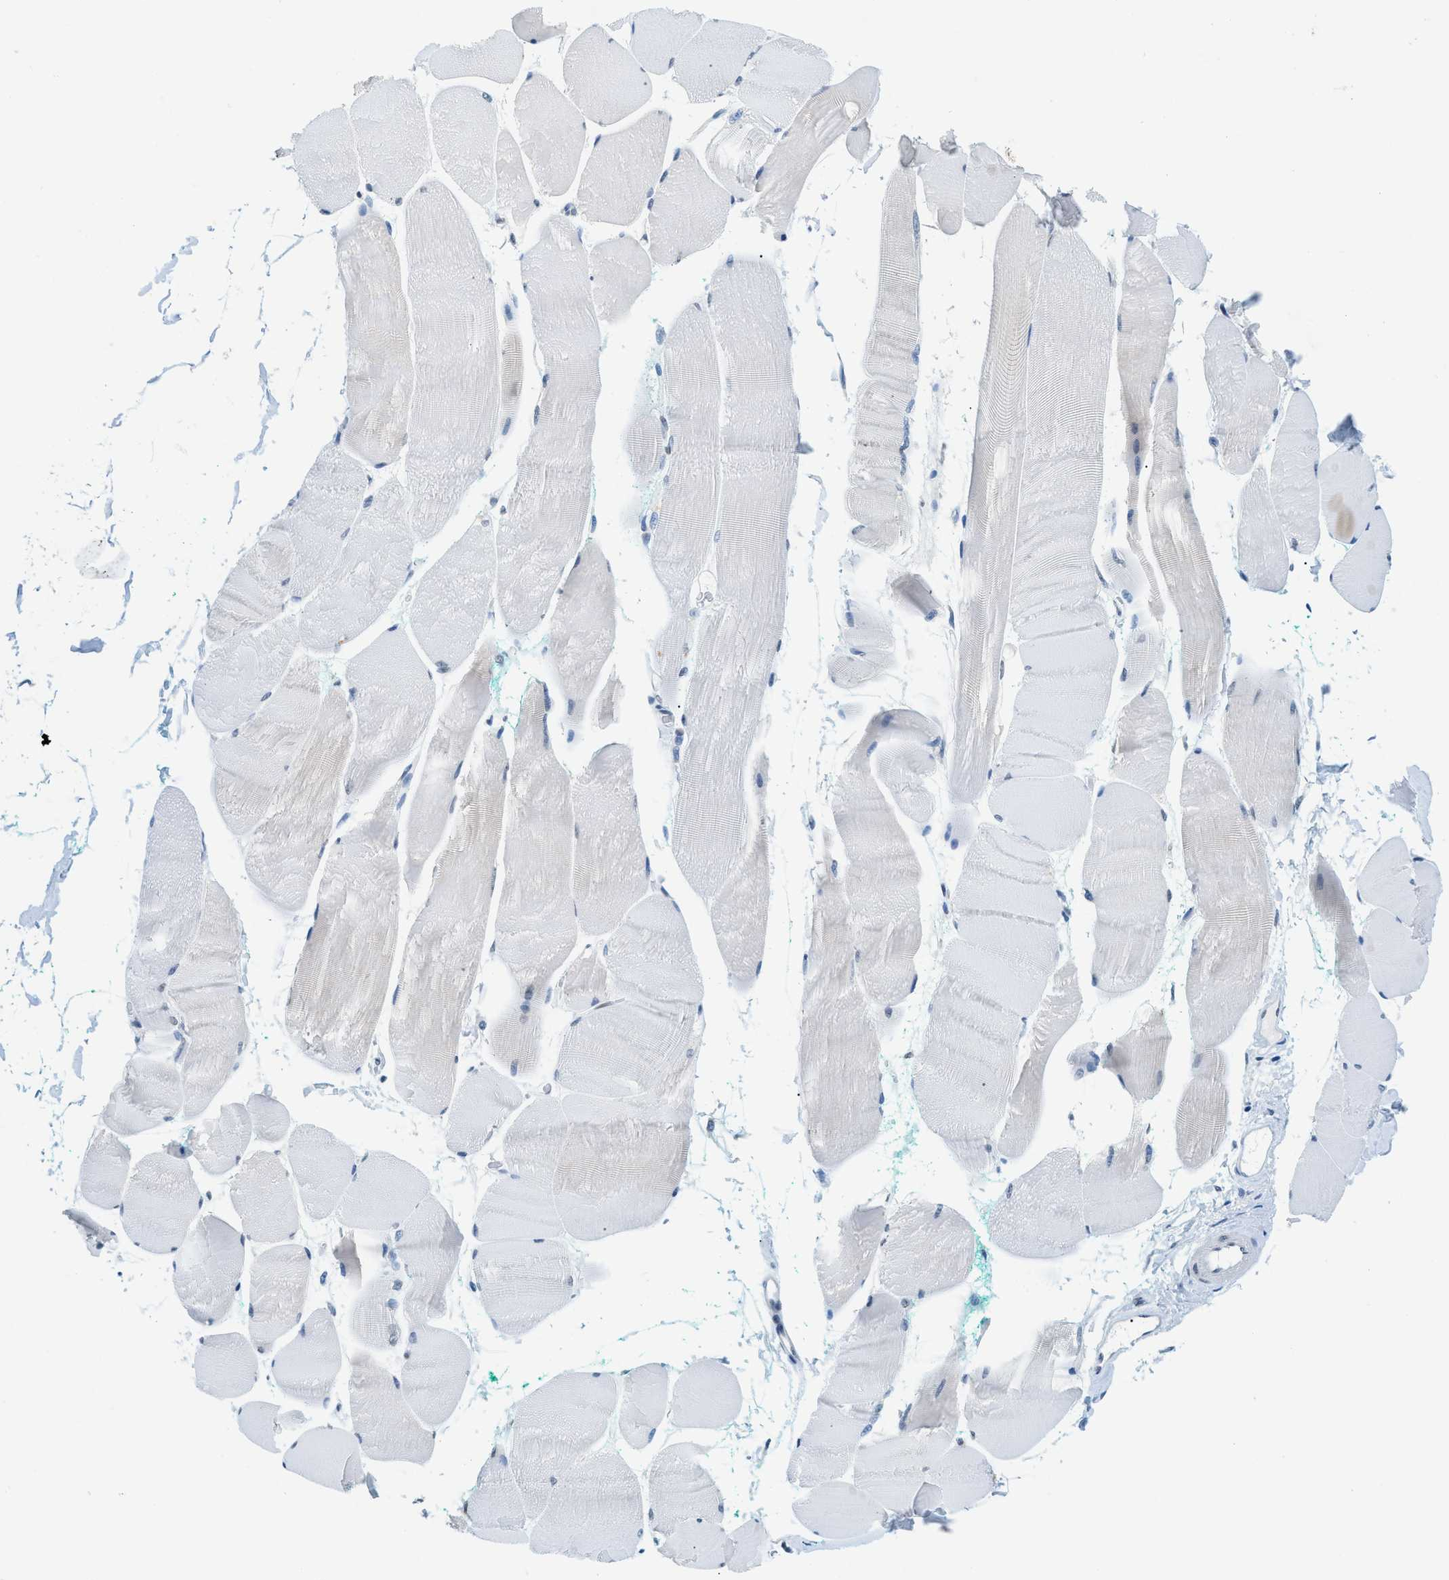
{"staining": {"intensity": "negative", "quantity": "none", "location": "none"}, "tissue": "skeletal muscle", "cell_type": "Myocytes", "image_type": "normal", "snomed": [{"axis": "morphology", "description": "Normal tissue, NOS"}, {"axis": "morphology", "description": "Squamous cell carcinoma, NOS"}, {"axis": "topography", "description": "Skeletal muscle"}], "caption": "The image reveals no significant staining in myocytes of skeletal muscle. (DAB immunohistochemistry (IHC) with hematoxylin counter stain).", "gene": "UVRAG", "patient": {"sex": "male", "age": 51}}